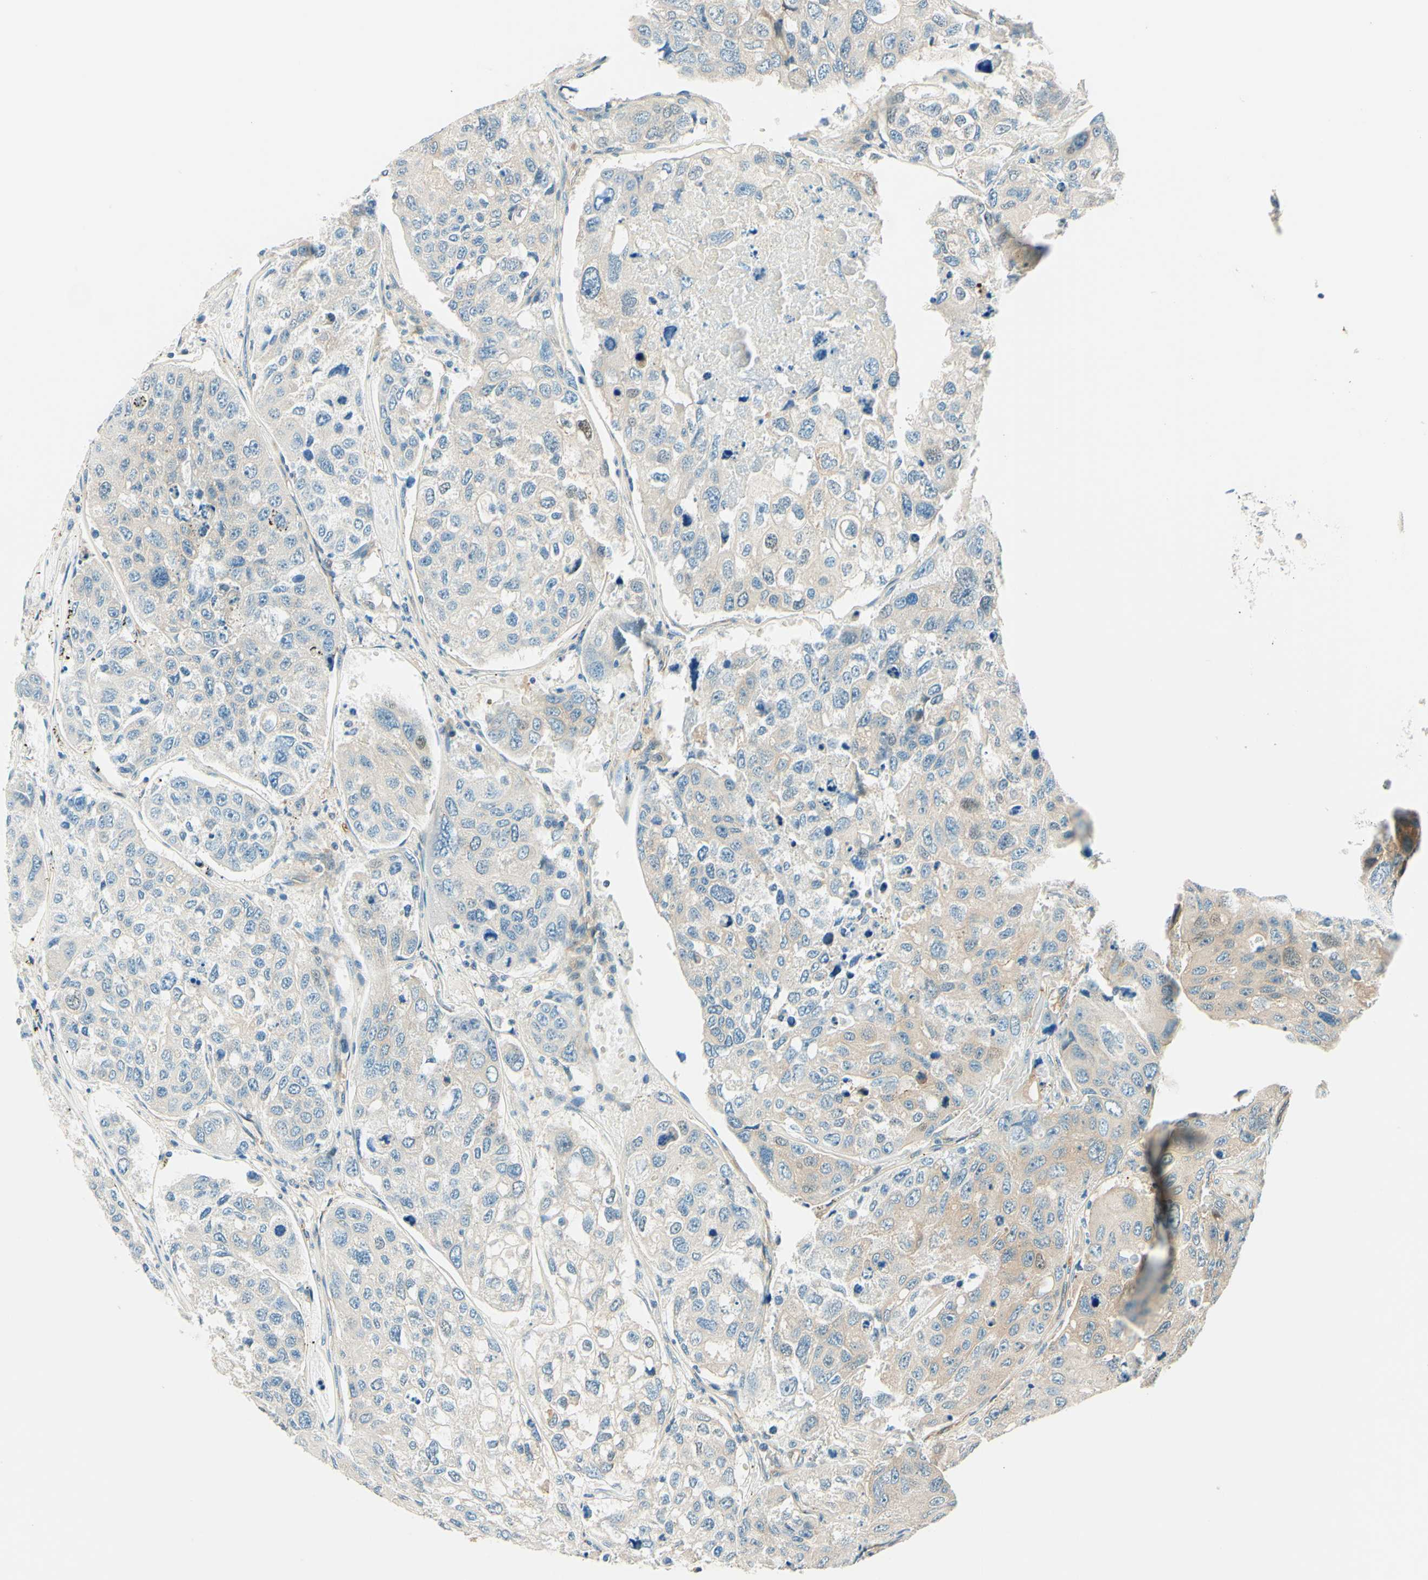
{"staining": {"intensity": "negative", "quantity": "none", "location": "none"}, "tissue": "urothelial cancer", "cell_type": "Tumor cells", "image_type": "cancer", "snomed": [{"axis": "morphology", "description": "Urothelial carcinoma, High grade"}, {"axis": "topography", "description": "Lymph node"}, {"axis": "topography", "description": "Urinary bladder"}], "caption": "Urothelial carcinoma (high-grade) stained for a protein using immunohistochemistry (IHC) displays no expression tumor cells.", "gene": "TAOK2", "patient": {"sex": "male", "age": 51}}